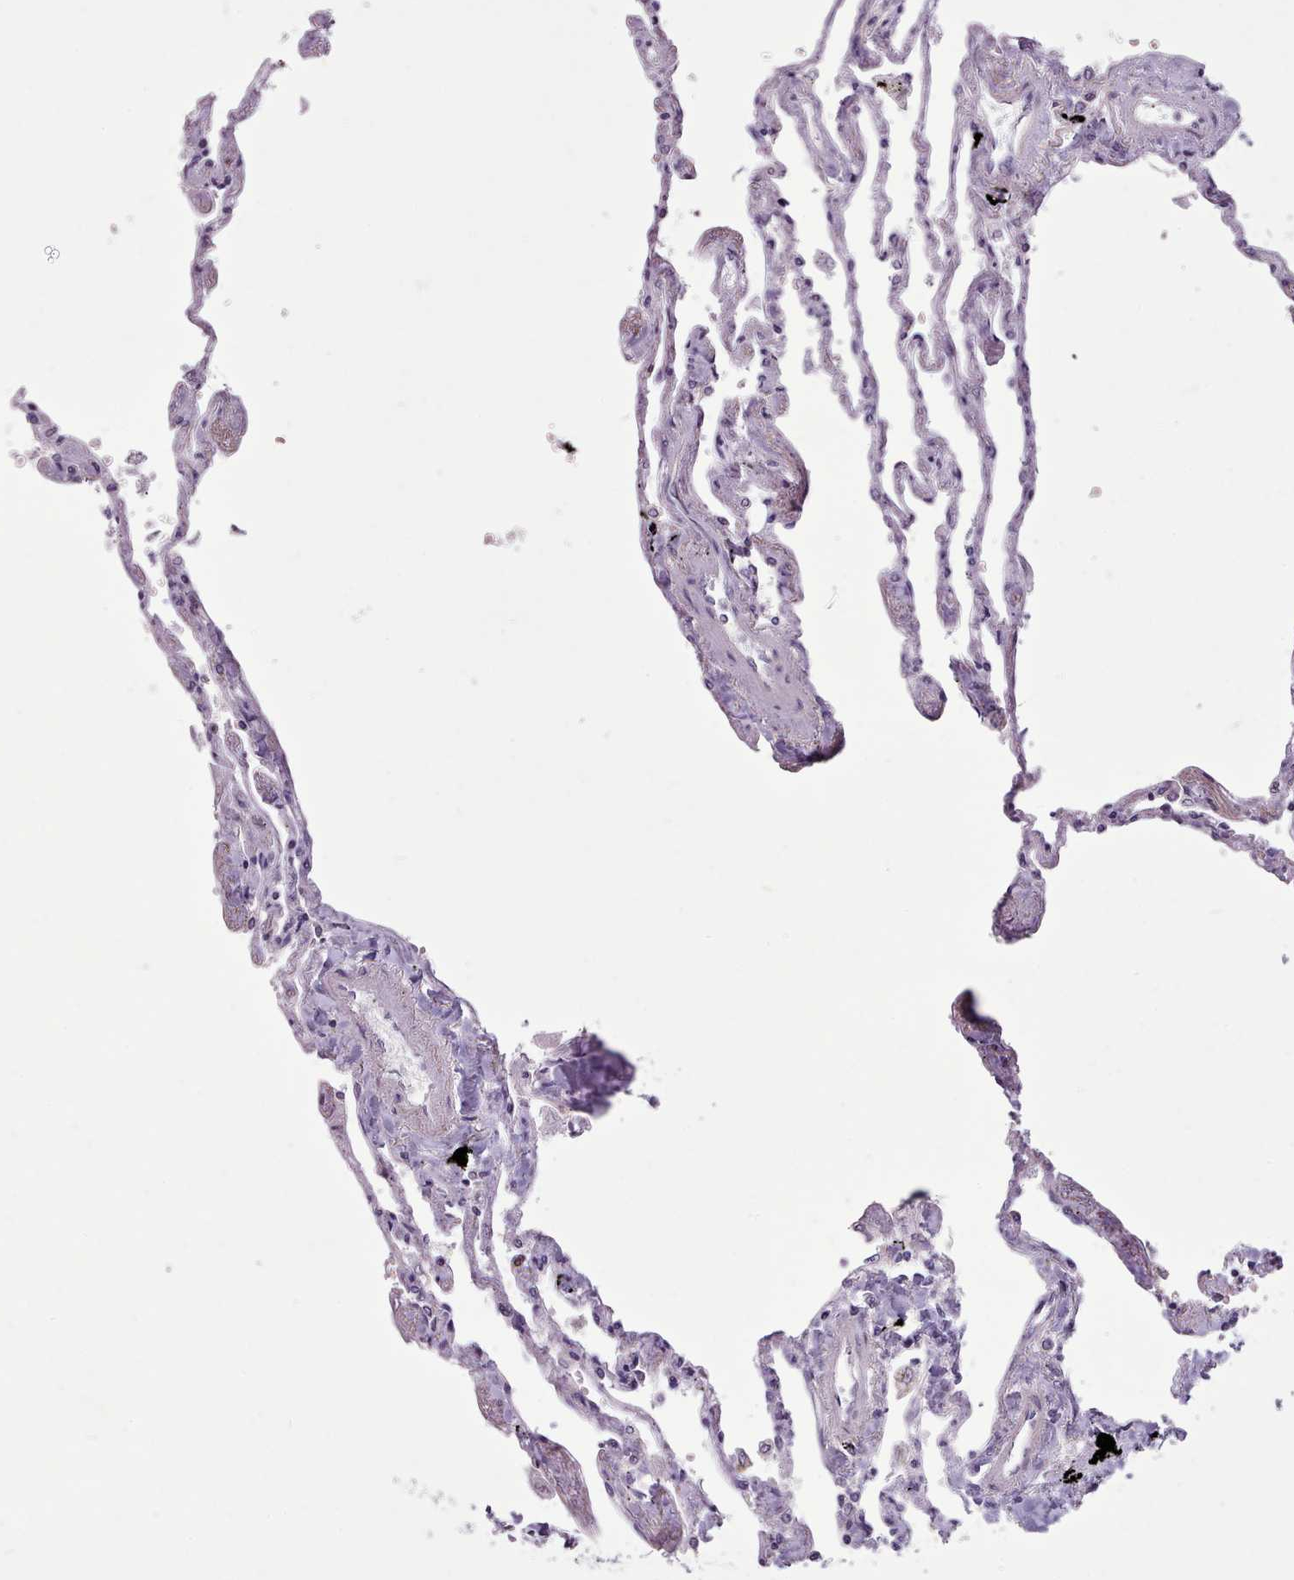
{"staining": {"intensity": "negative", "quantity": "none", "location": "none"}, "tissue": "lung", "cell_type": "Alveolar cells", "image_type": "normal", "snomed": [{"axis": "morphology", "description": "Normal tissue, NOS"}, {"axis": "topography", "description": "Lung"}], "caption": "A high-resolution photomicrograph shows IHC staining of unremarkable lung, which displays no significant positivity in alveolar cells.", "gene": "SLURP1", "patient": {"sex": "female", "age": 67}}